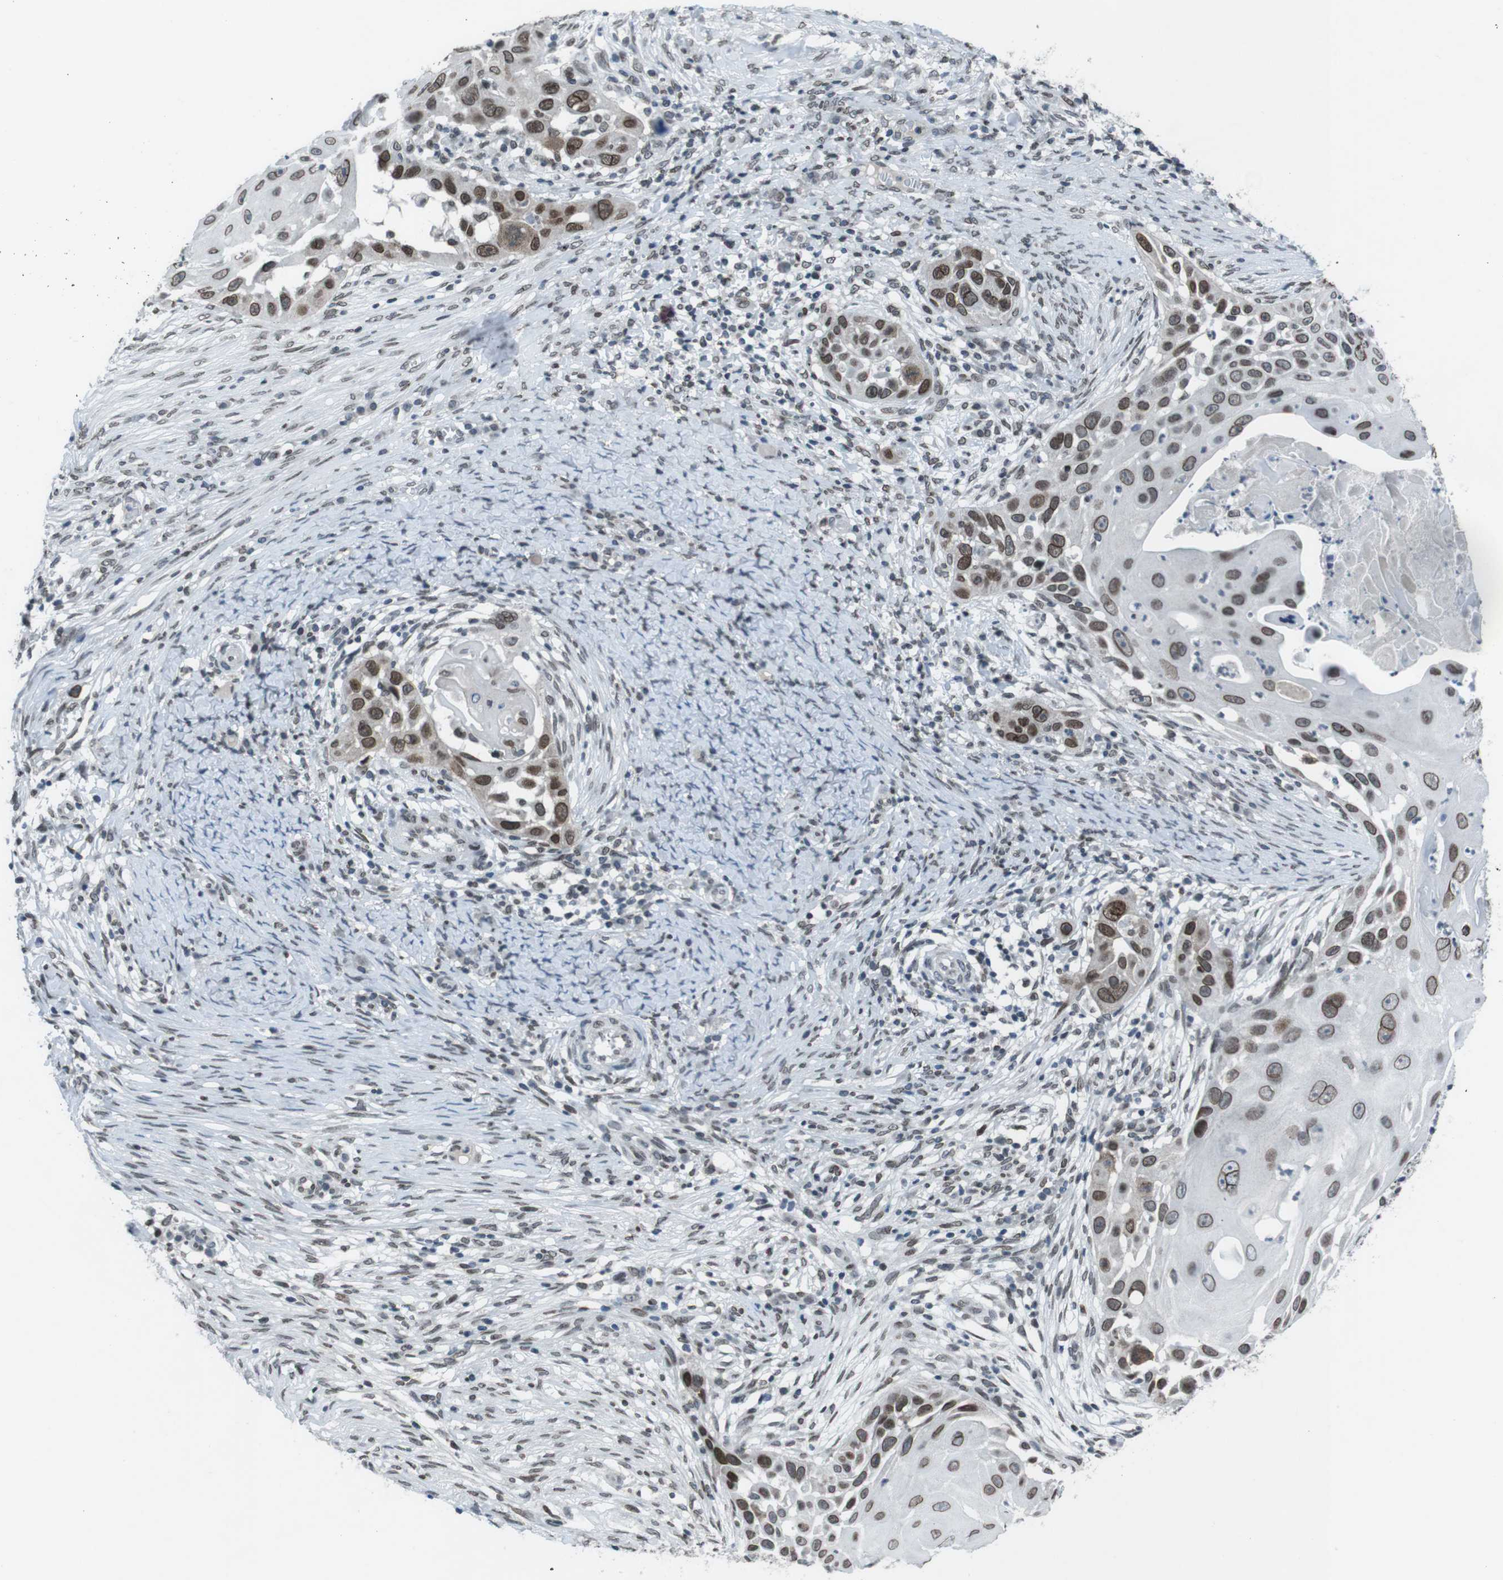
{"staining": {"intensity": "moderate", "quantity": ">75%", "location": "cytoplasmic/membranous,nuclear"}, "tissue": "skin cancer", "cell_type": "Tumor cells", "image_type": "cancer", "snomed": [{"axis": "morphology", "description": "Squamous cell carcinoma, NOS"}, {"axis": "topography", "description": "Skin"}], "caption": "Skin squamous cell carcinoma stained with immunohistochemistry (IHC) displays moderate cytoplasmic/membranous and nuclear expression in about >75% of tumor cells. Using DAB (brown) and hematoxylin (blue) stains, captured at high magnification using brightfield microscopy.", "gene": "MAD1L1", "patient": {"sex": "female", "age": 44}}